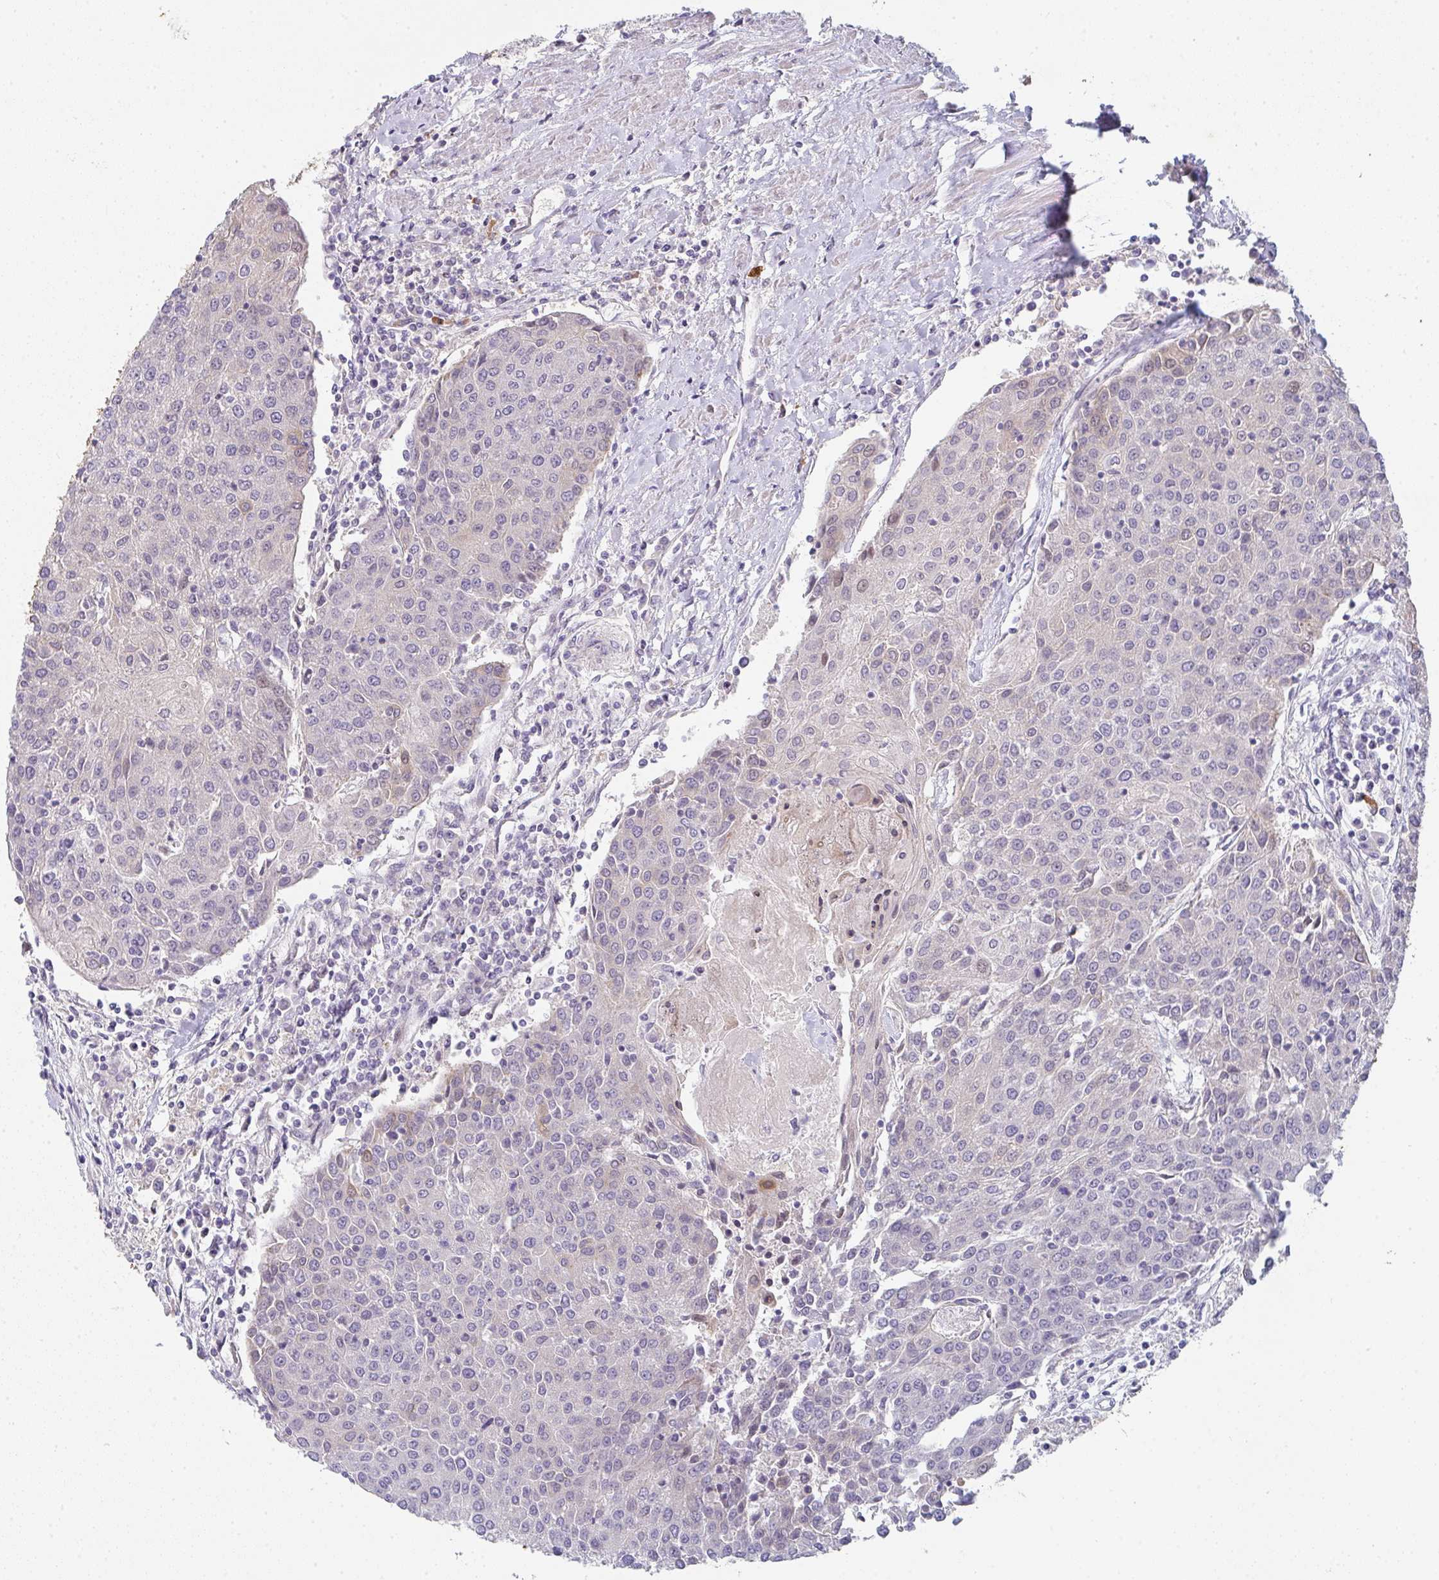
{"staining": {"intensity": "negative", "quantity": "none", "location": "none"}, "tissue": "urothelial cancer", "cell_type": "Tumor cells", "image_type": "cancer", "snomed": [{"axis": "morphology", "description": "Urothelial carcinoma, High grade"}, {"axis": "topography", "description": "Urinary bladder"}], "caption": "High magnification brightfield microscopy of urothelial carcinoma (high-grade) stained with DAB (brown) and counterstained with hematoxylin (blue): tumor cells show no significant expression.", "gene": "TNFRSF10A", "patient": {"sex": "female", "age": 85}}